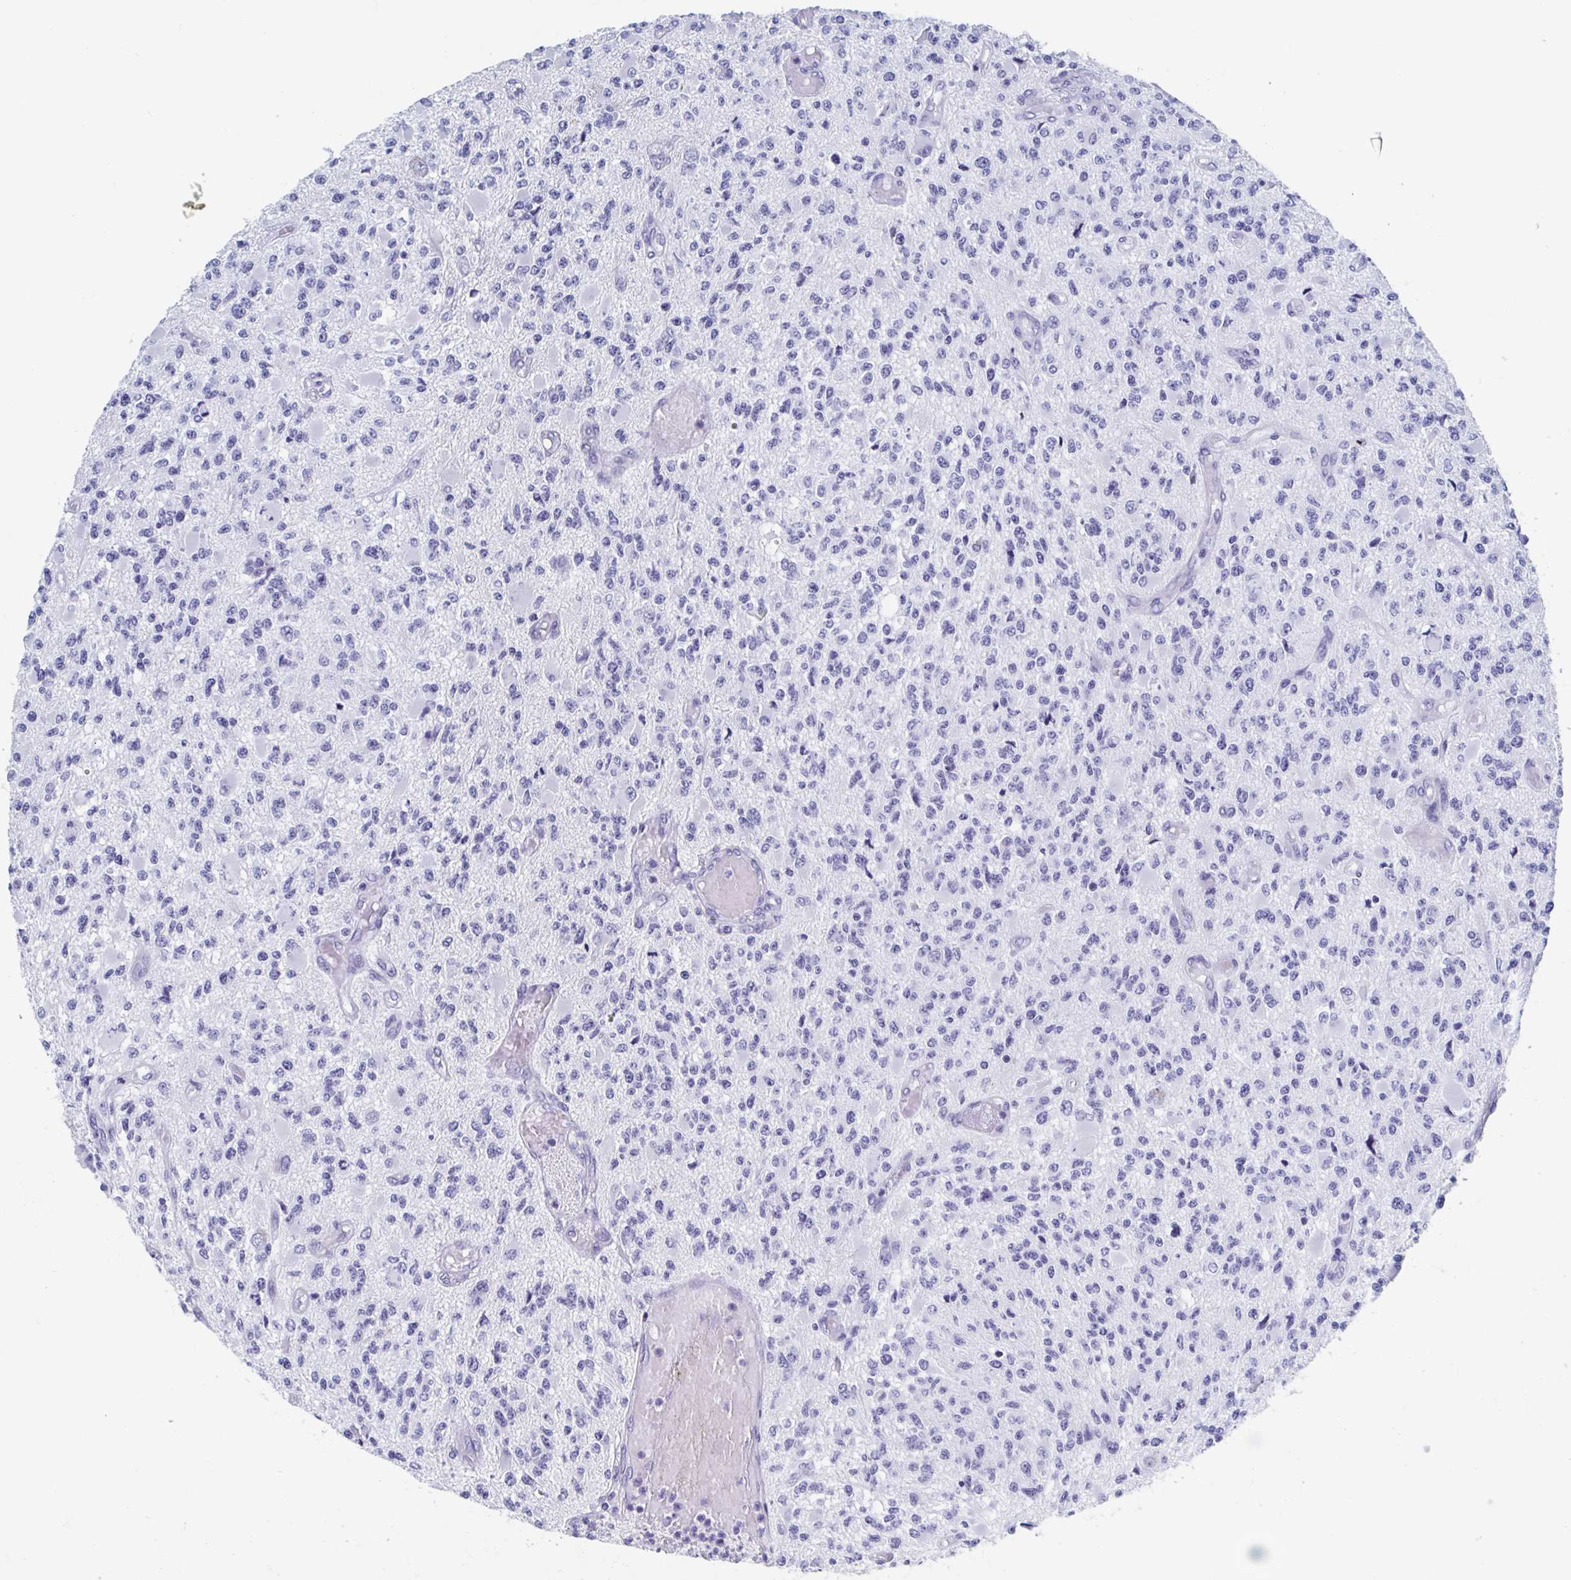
{"staining": {"intensity": "negative", "quantity": "none", "location": "none"}, "tissue": "glioma", "cell_type": "Tumor cells", "image_type": "cancer", "snomed": [{"axis": "morphology", "description": "Glioma, malignant, High grade"}, {"axis": "topography", "description": "Brain"}], "caption": "Immunohistochemical staining of human malignant glioma (high-grade) demonstrates no significant positivity in tumor cells.", "gene": "C10orf53", "patient": {"sex": "female", "age": 63}}